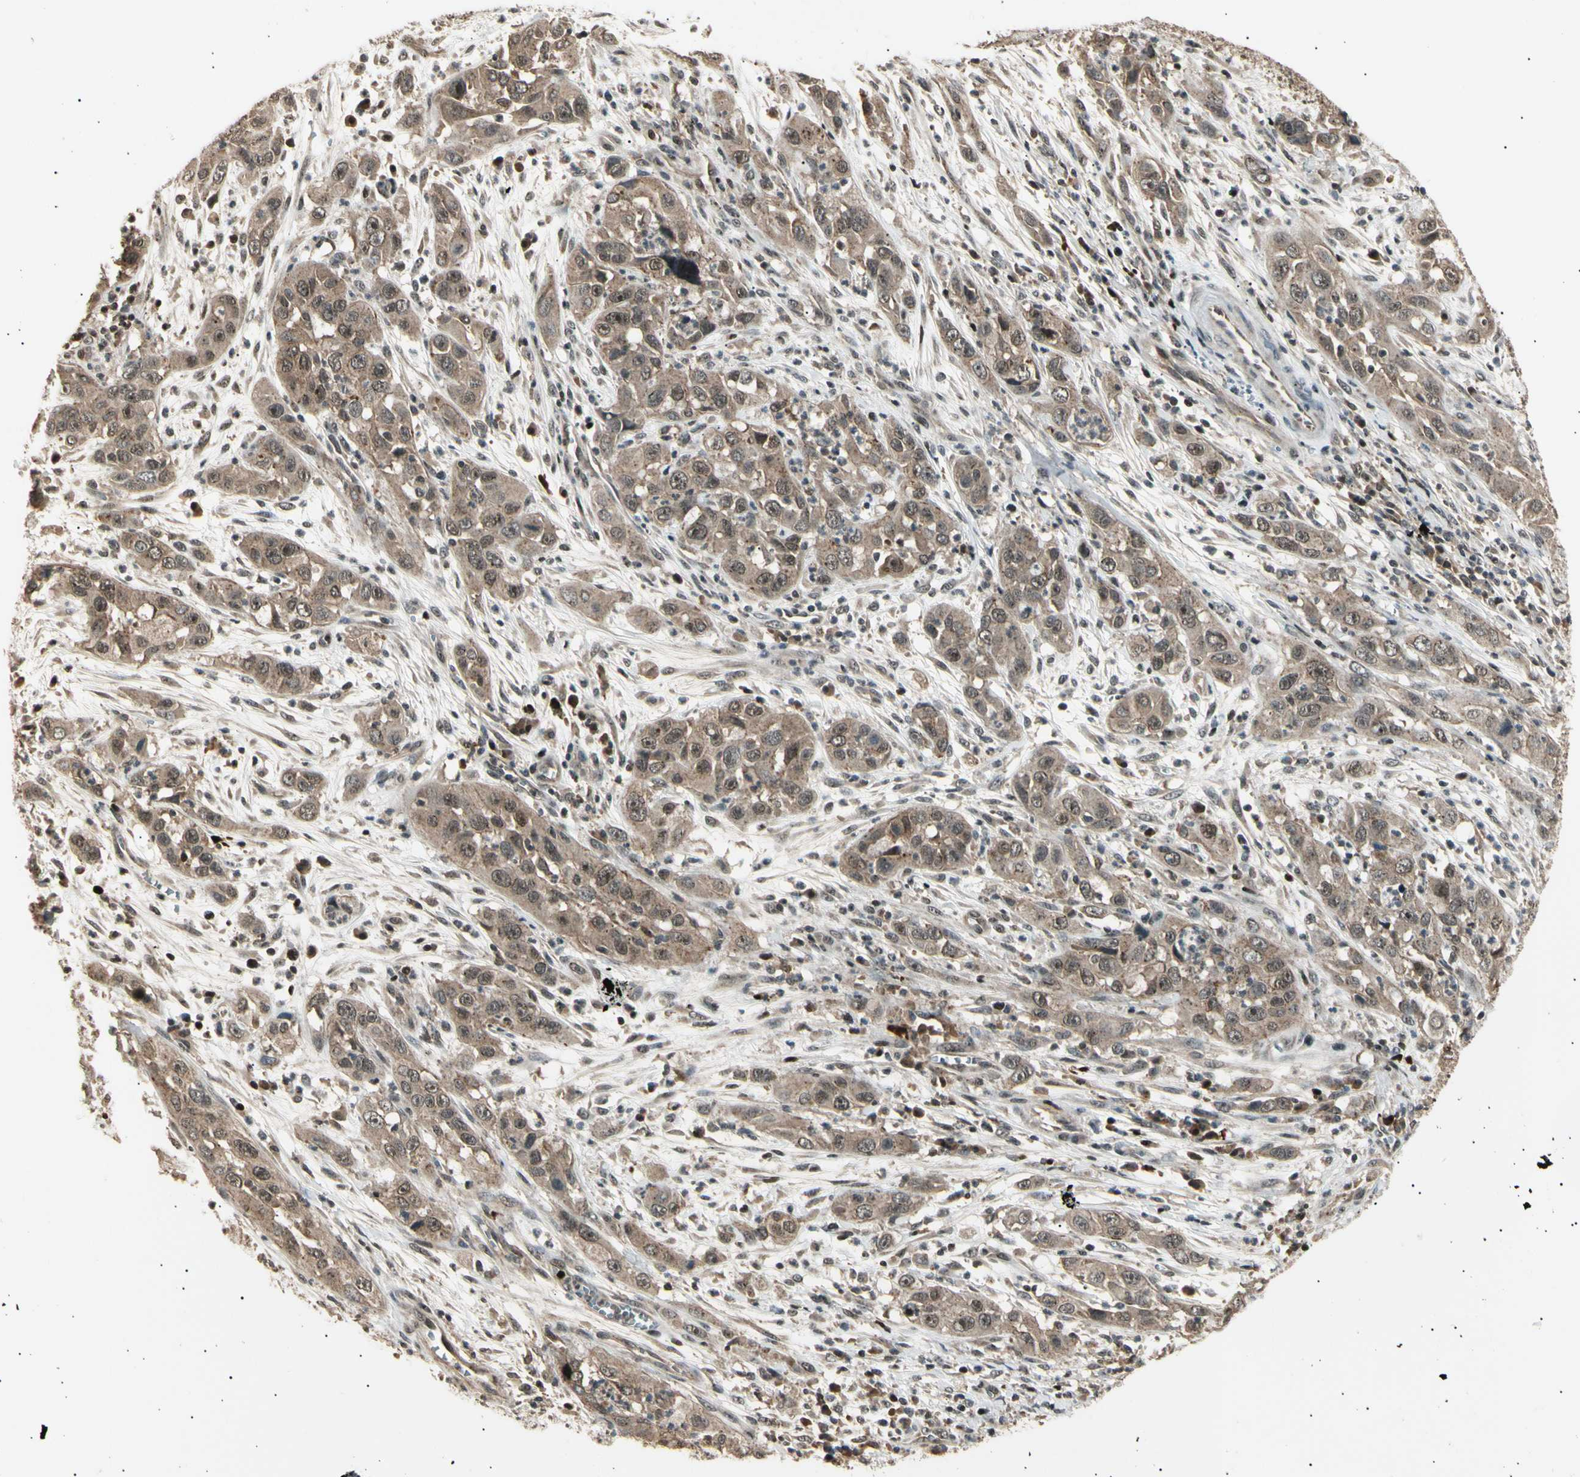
{"staining": {"intensity": "moderate", "quantity": "25%-75%", "location": "cytoplasmic/membranous,nuclear"}, "tissue": "cervical cancer", "cell_type": "Tumor cells", "image_type": "cancer", "snomed": [{"axis": "morphology", "description": "Squamous cell carcinoma, NOS"}, {"axis": "topography", "description": "Cervix"}], "caption": "Protein staining demonstrates moderate cytoplasmic/membranous and nuclear expression in approximately 25%-75% of tumor cells in cervical cancer (squamous cell carcinoma).", "gene": "NUAK2", "patient": {"sex": "female", "age": 32}}